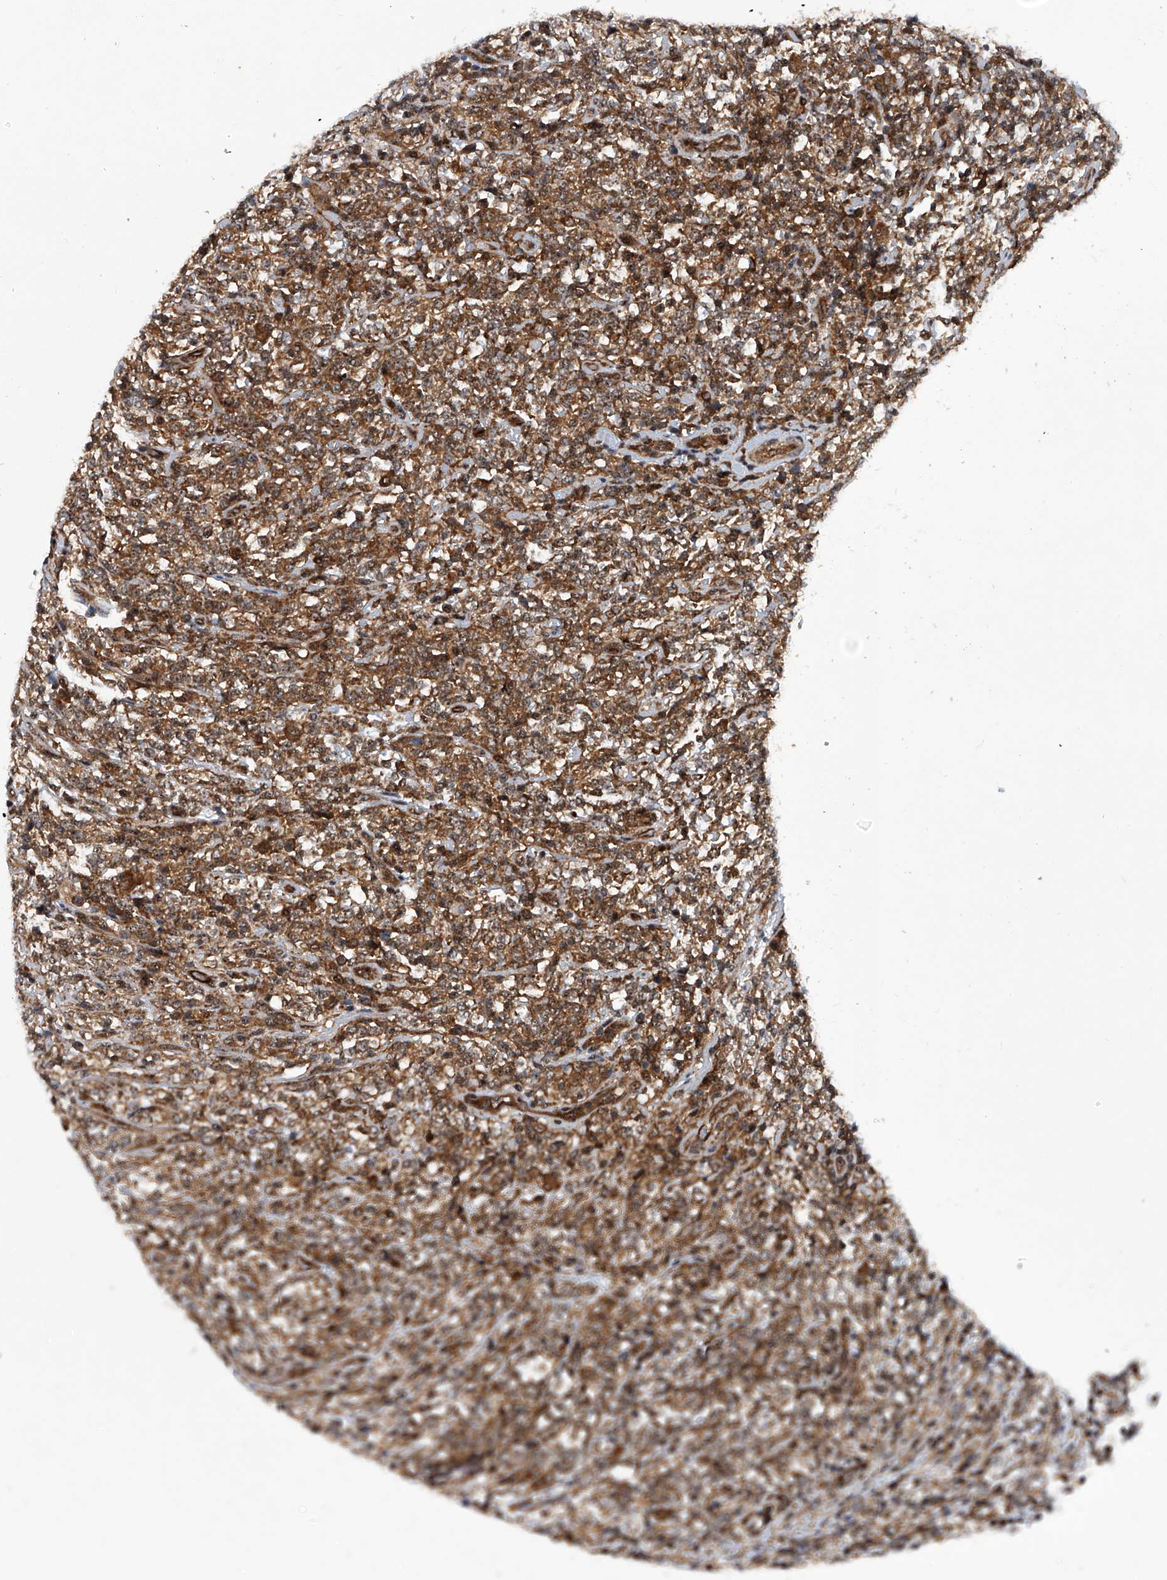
{"staining": {"intensity": "moderate", "quantity": "25%-75%", "location": "cytoplasmic/membranous,nuclear"}, "tissue": "lymphoma", "cell_type": "Tumor cells", "image_type": "cancer", "snomed": [{"axis": "morphology", "description": "Malignant lymphoma, non-Hodgkin's type, High grade"}, {"axis": "topography", "description": "Soft tissue"}], "caption": "Immunohistochemistry (IHC) histopathology image of high-grade malignant lymphoma, non-Hodgkin's type stained for a protein (brown), which demonstrates medium levels of moderate cytoplasmic/membranous and nuclear positivity in about 25%-75% of tumor cells.", "gene": "CISH", "patient": {"sex": "male", "age": 18}}